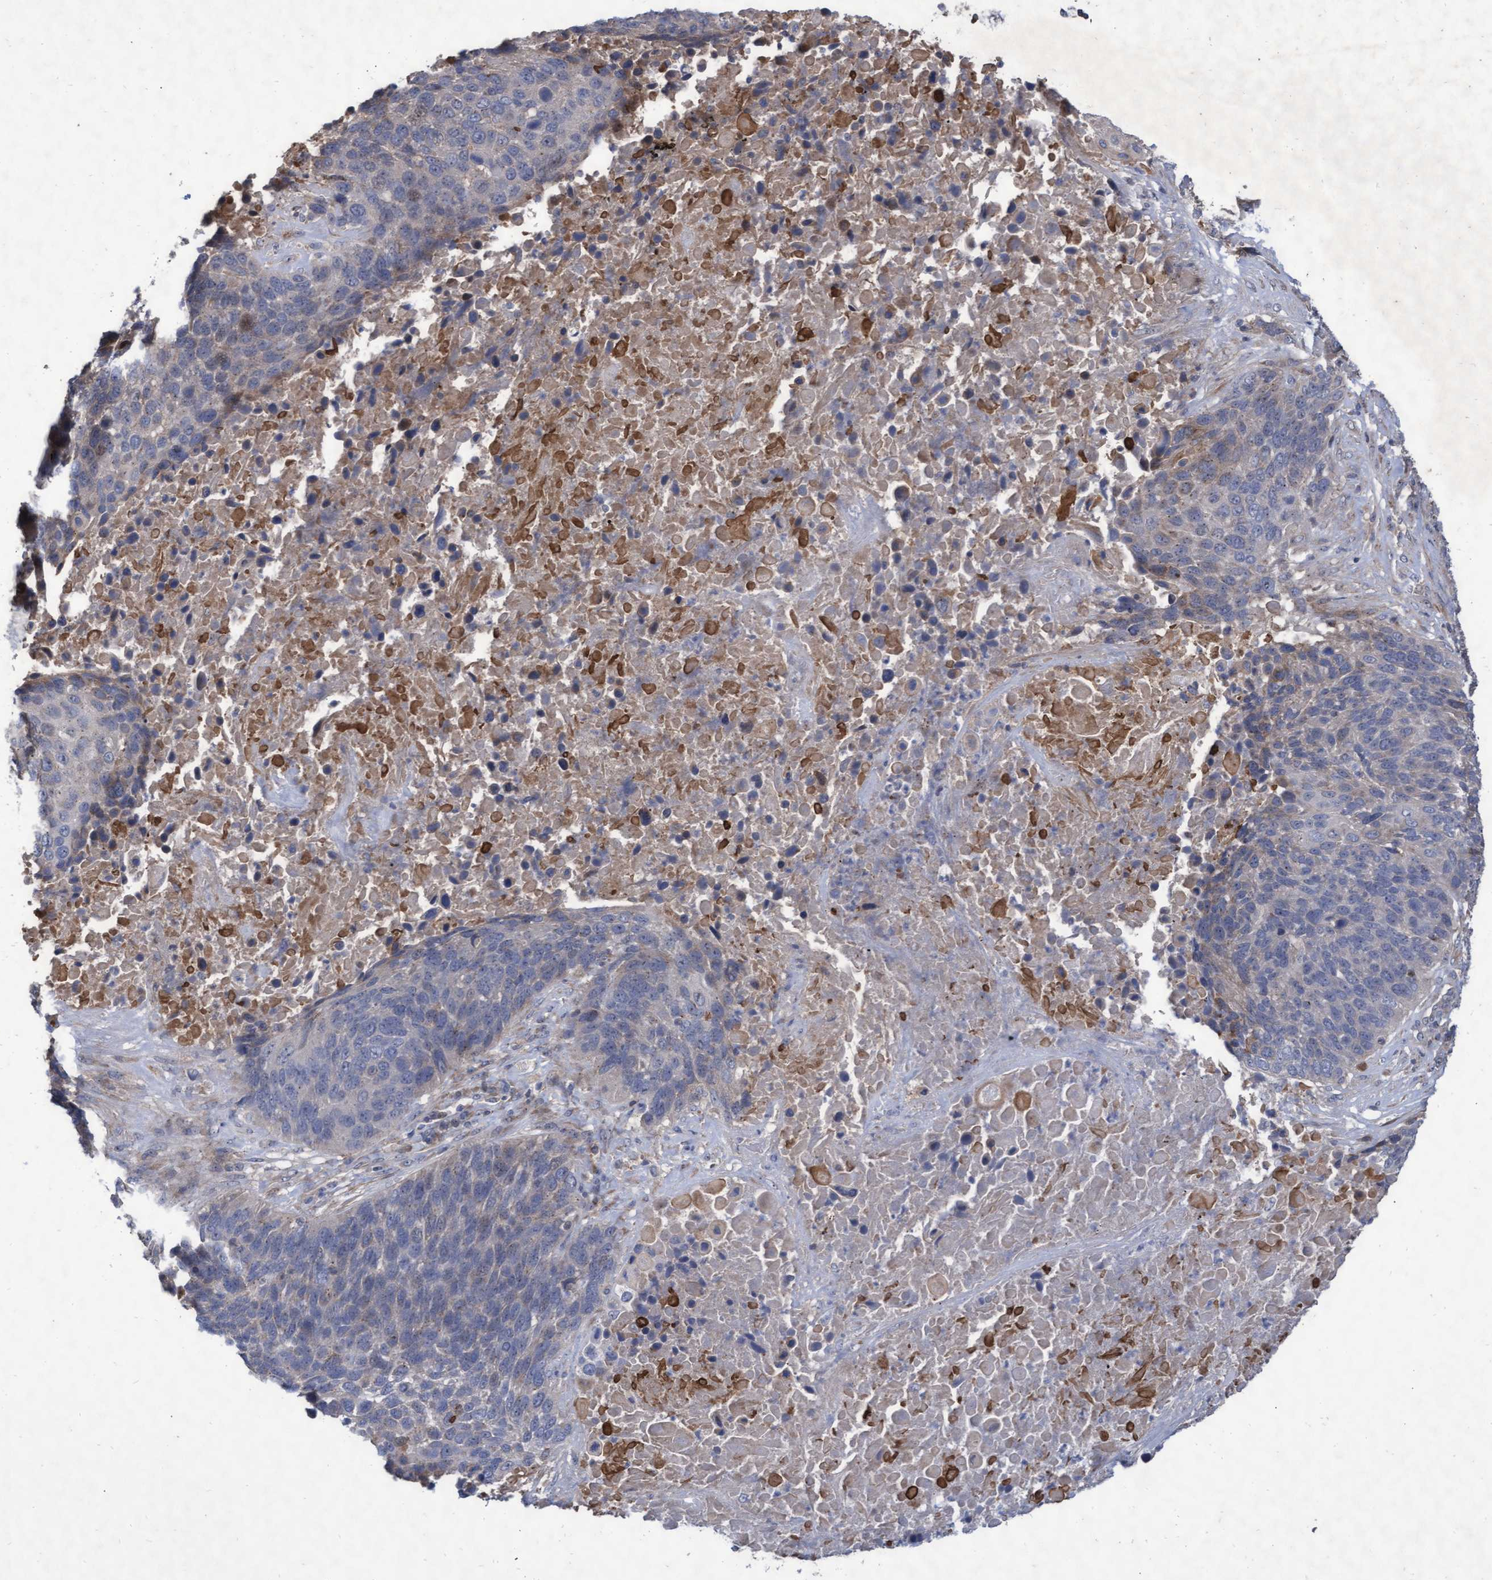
{"staining": {"intensity": "weak", "quantity": "<25%", "location": "cytoplasmic/membranous"}, "tissue": "lung cancer", "cell_type": "Tumor cells", "image_type": "cancer", "snomed": [{"axis": "morphology", "description": "Squamous cell carcinoma, NOS"}, {"axis": "topography", "description": "Lung"}], "caption": "A photomicrograph of human lung squamous cell carcinoma is negative for staining in tumor cells.", "gene": "ABCF2", "patient": {"sex": "male", "age": 66}}